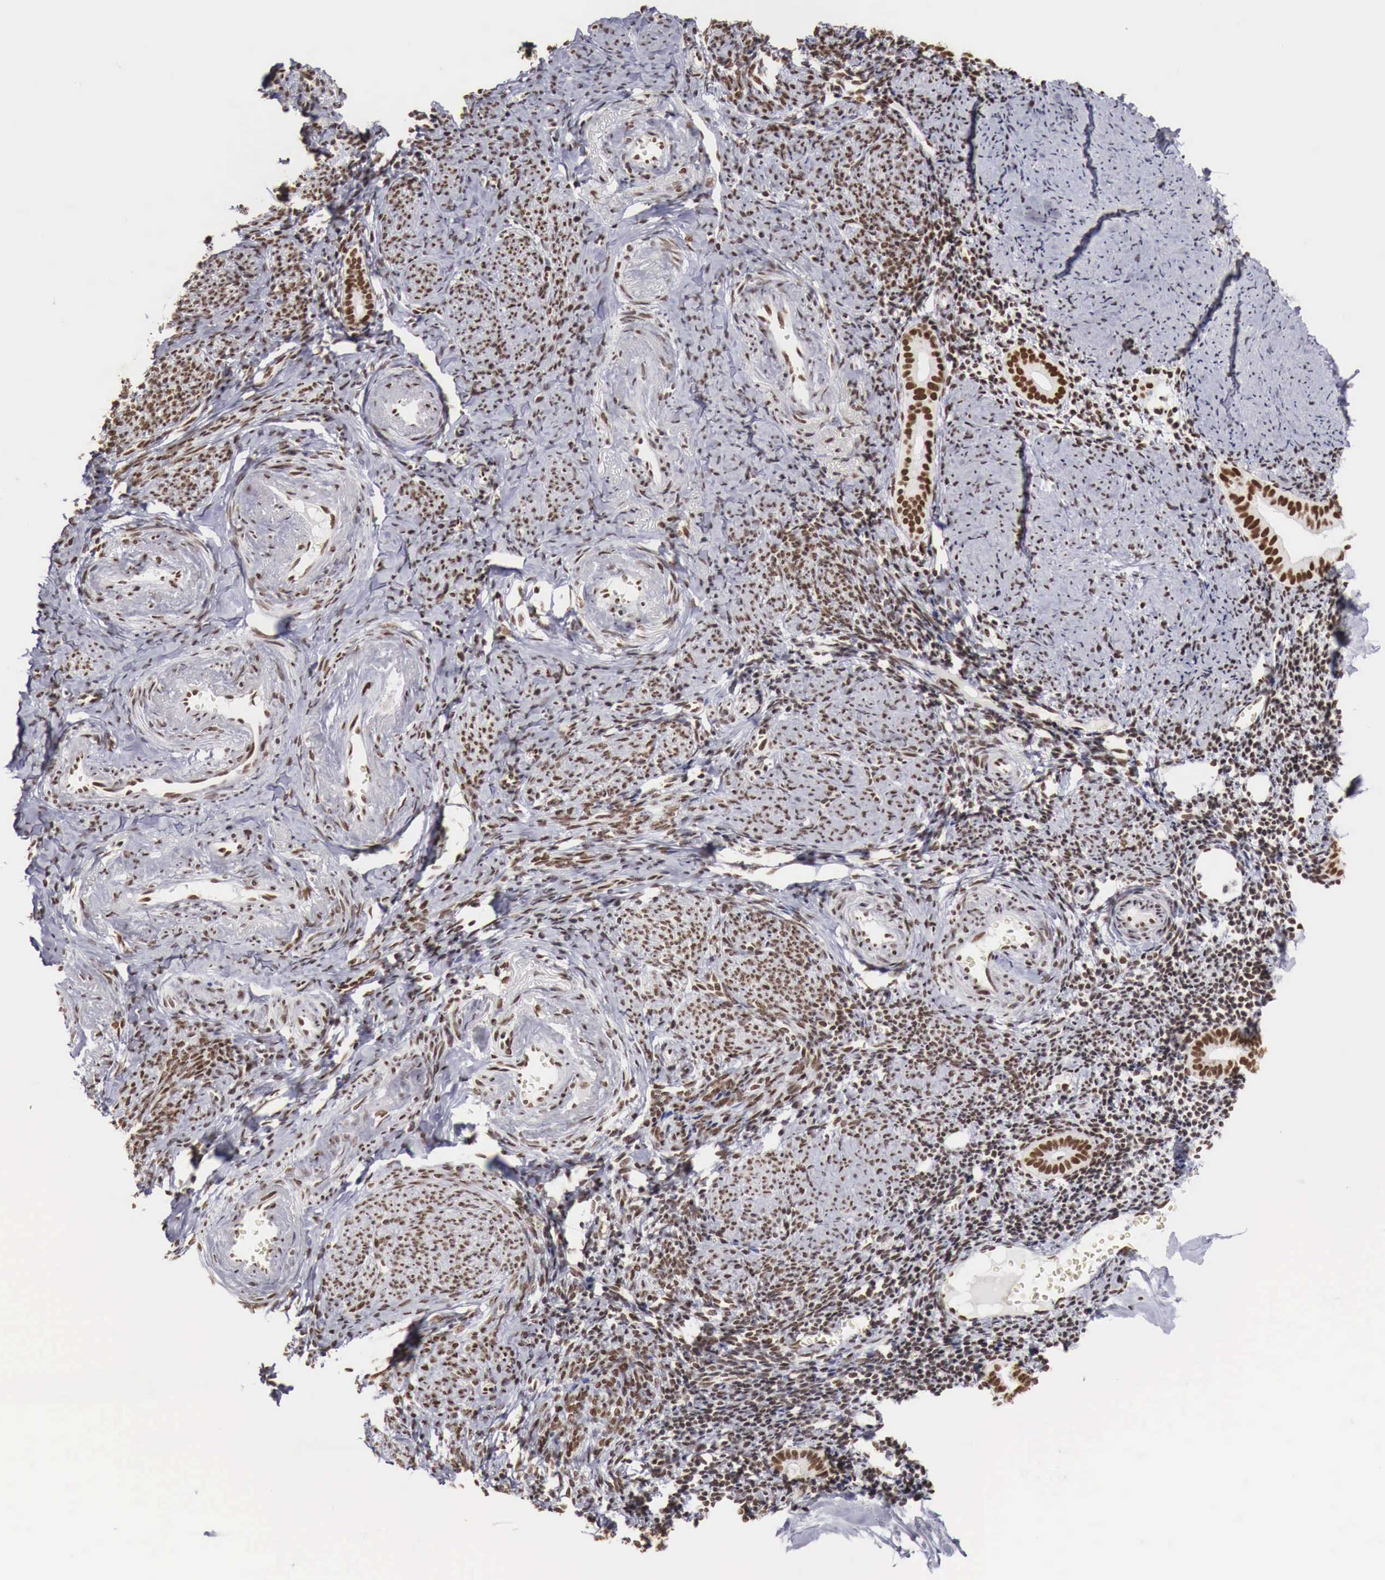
{"staining": {"intensity": "strong", "quantity": ">75%", "location": "nuclear"}, "tissue": "endometrium", "cell_type": "Cells in endometrial stroma", "image_type": "normal", "snomed": [{"axis": "morphology", "description": "Normal tissue, NOS"}, {"axis": "morphology", "description": "Neoplasm, benign, NOS"}, {"axis": "topography", "description": "Uterus"}], "caption": "Endometrium was stained to show a protein in brown. There is high levels of strong nuclear expression in about >75% of cells in endometrial stroma.", "gene": "PHF14", "patient": {"sex": "female", "age": 55}}